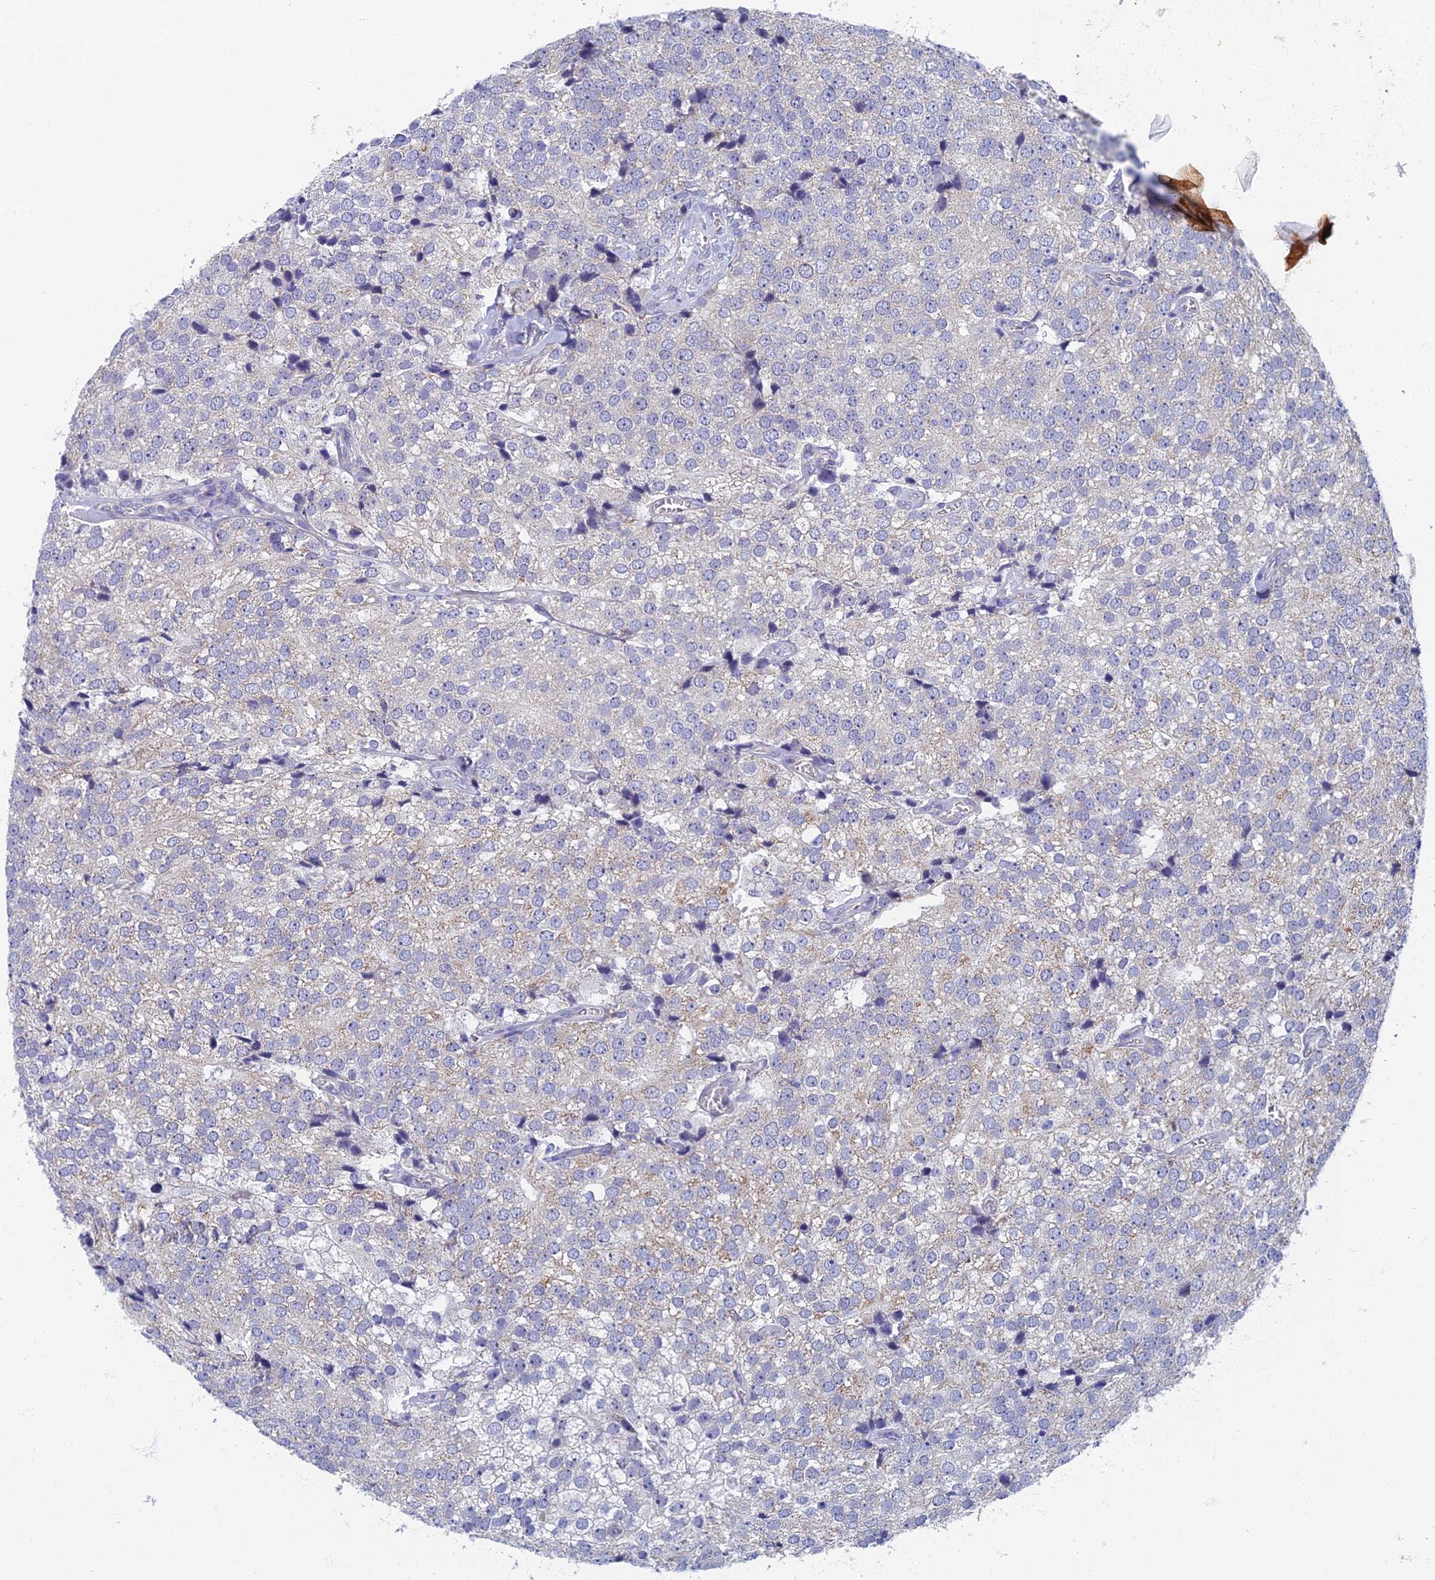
{"staining": {"intensity": "weak", "quantity": "<25%", "location": "cytoplasmic/membranous"}, "tissue": "prostate cancer", "cell_type": "Tumor cells", "image_type": "cancer", "snomed": [{"axis": "morphology", "description": "Adenocarcinoma, High grade"}, {"axis": "topography", "description": "Prostate"}], "caption": "The image demonstrates no significant positivity in tumor cells of prostate cancer (high-grade adenocarcinoma). (Stains: DAB IHC with hematoxylin counter stain, Microscopy: brightfield microscopy at high magnification).", "gene": "SPIN4", "patient": {"sex": "male", "age": 49}}